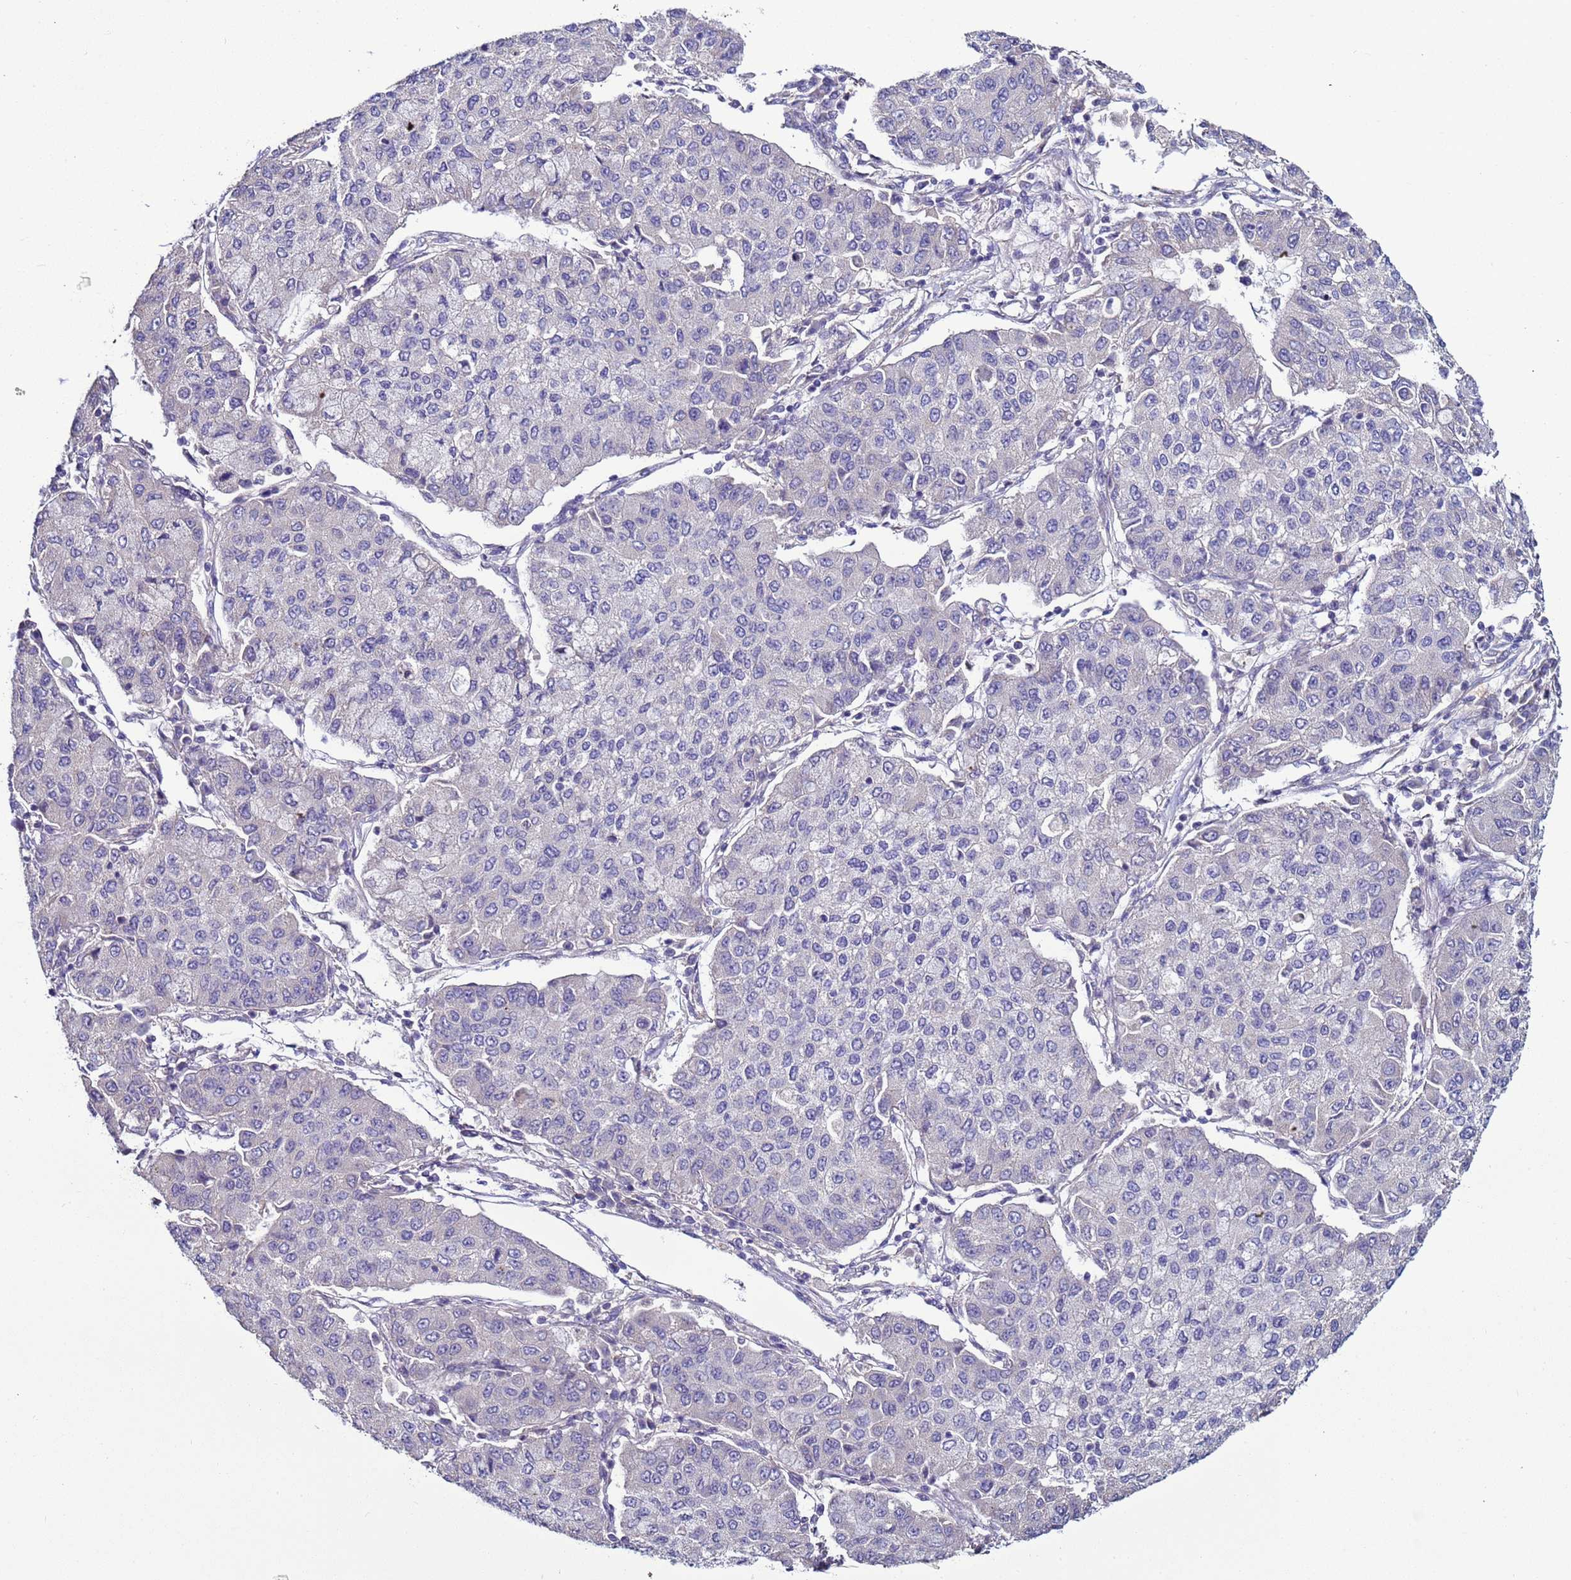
{"staining": {"intensity": "negative", "quantity": "none", "location": "none"}, "tissue": "lung cancer", "cell_type": "Tumor cells", "image_type": "cancer", "snomed": [{"axis": "morphology", "description": "Squamous cell carcinoma, NOS"}, {"axis": "topography", "description": "Lung"}], "caption": "IHC micrograph of human lung squamous cell carcinoma stained for a protein (brown), which demonstrates no positivity in tumor cells.", "gene": "RABL2B", "patient": {"sex": "male", "age": 74}}